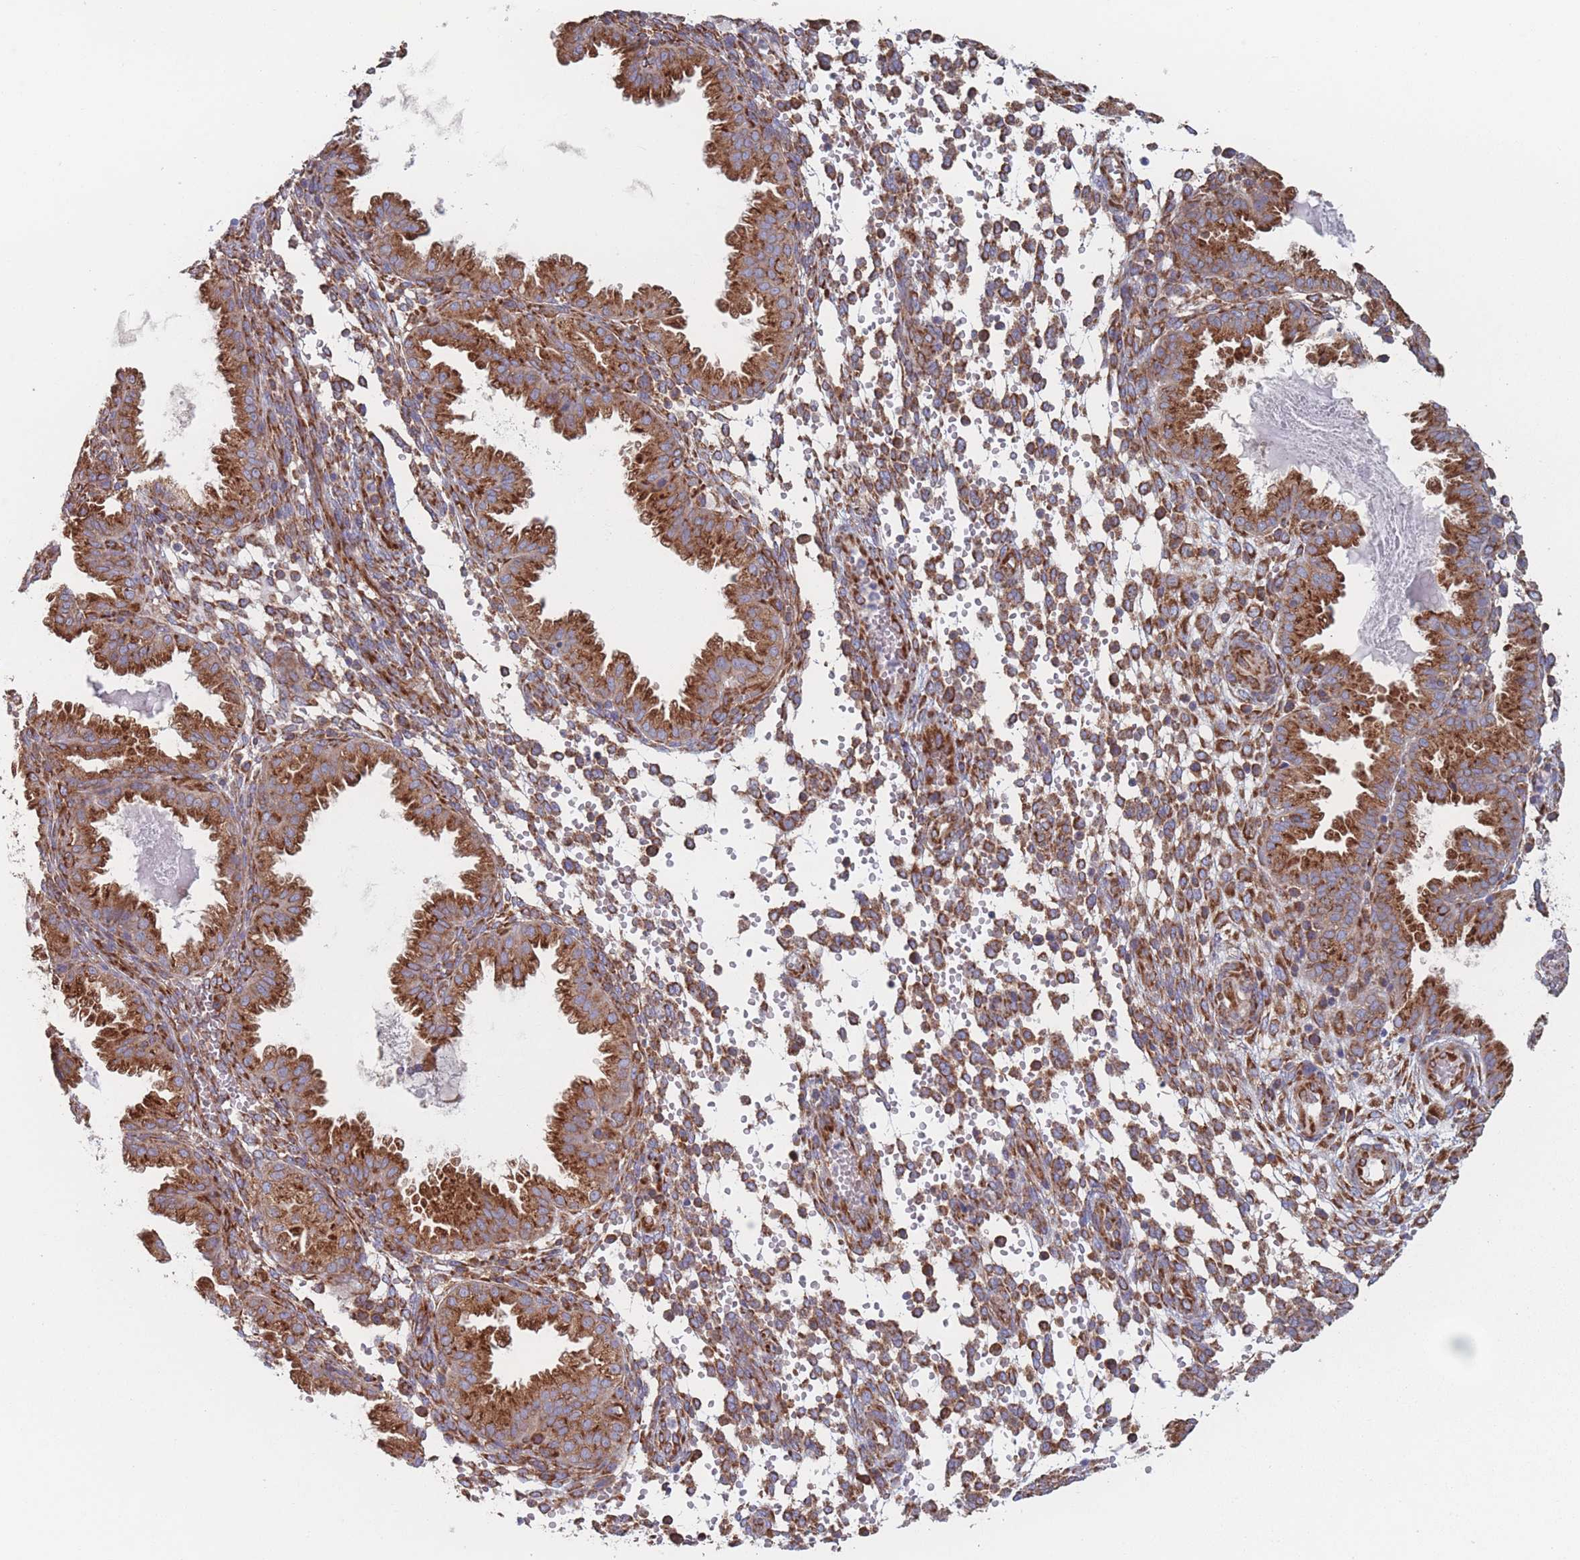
{"staining": {"intensity": "moderate", "quantity": ">75%", "location": "cytoplasmic/membranous"}, "tissue": "endometrium", "cell_type": "Cells in endometrial stroma", "image_type": "normal", "snomed": [{"axis": "morphology", "description": "Normal tissue, NOS"}, {"axis": "topography", "description": "Endometrium"}], "caption": "A micrograph of endometrium stained for a protein reveals moderate cytoplasmic/membranous brown staining in cells in endometrial stroma. The staining is performed using DAB brown chromogen to label protein expression. The nuclei are counter-stained blue using hematoxylin.", "gene": "EEF1B2", "patient": {"sex": "female", "age": 33}}